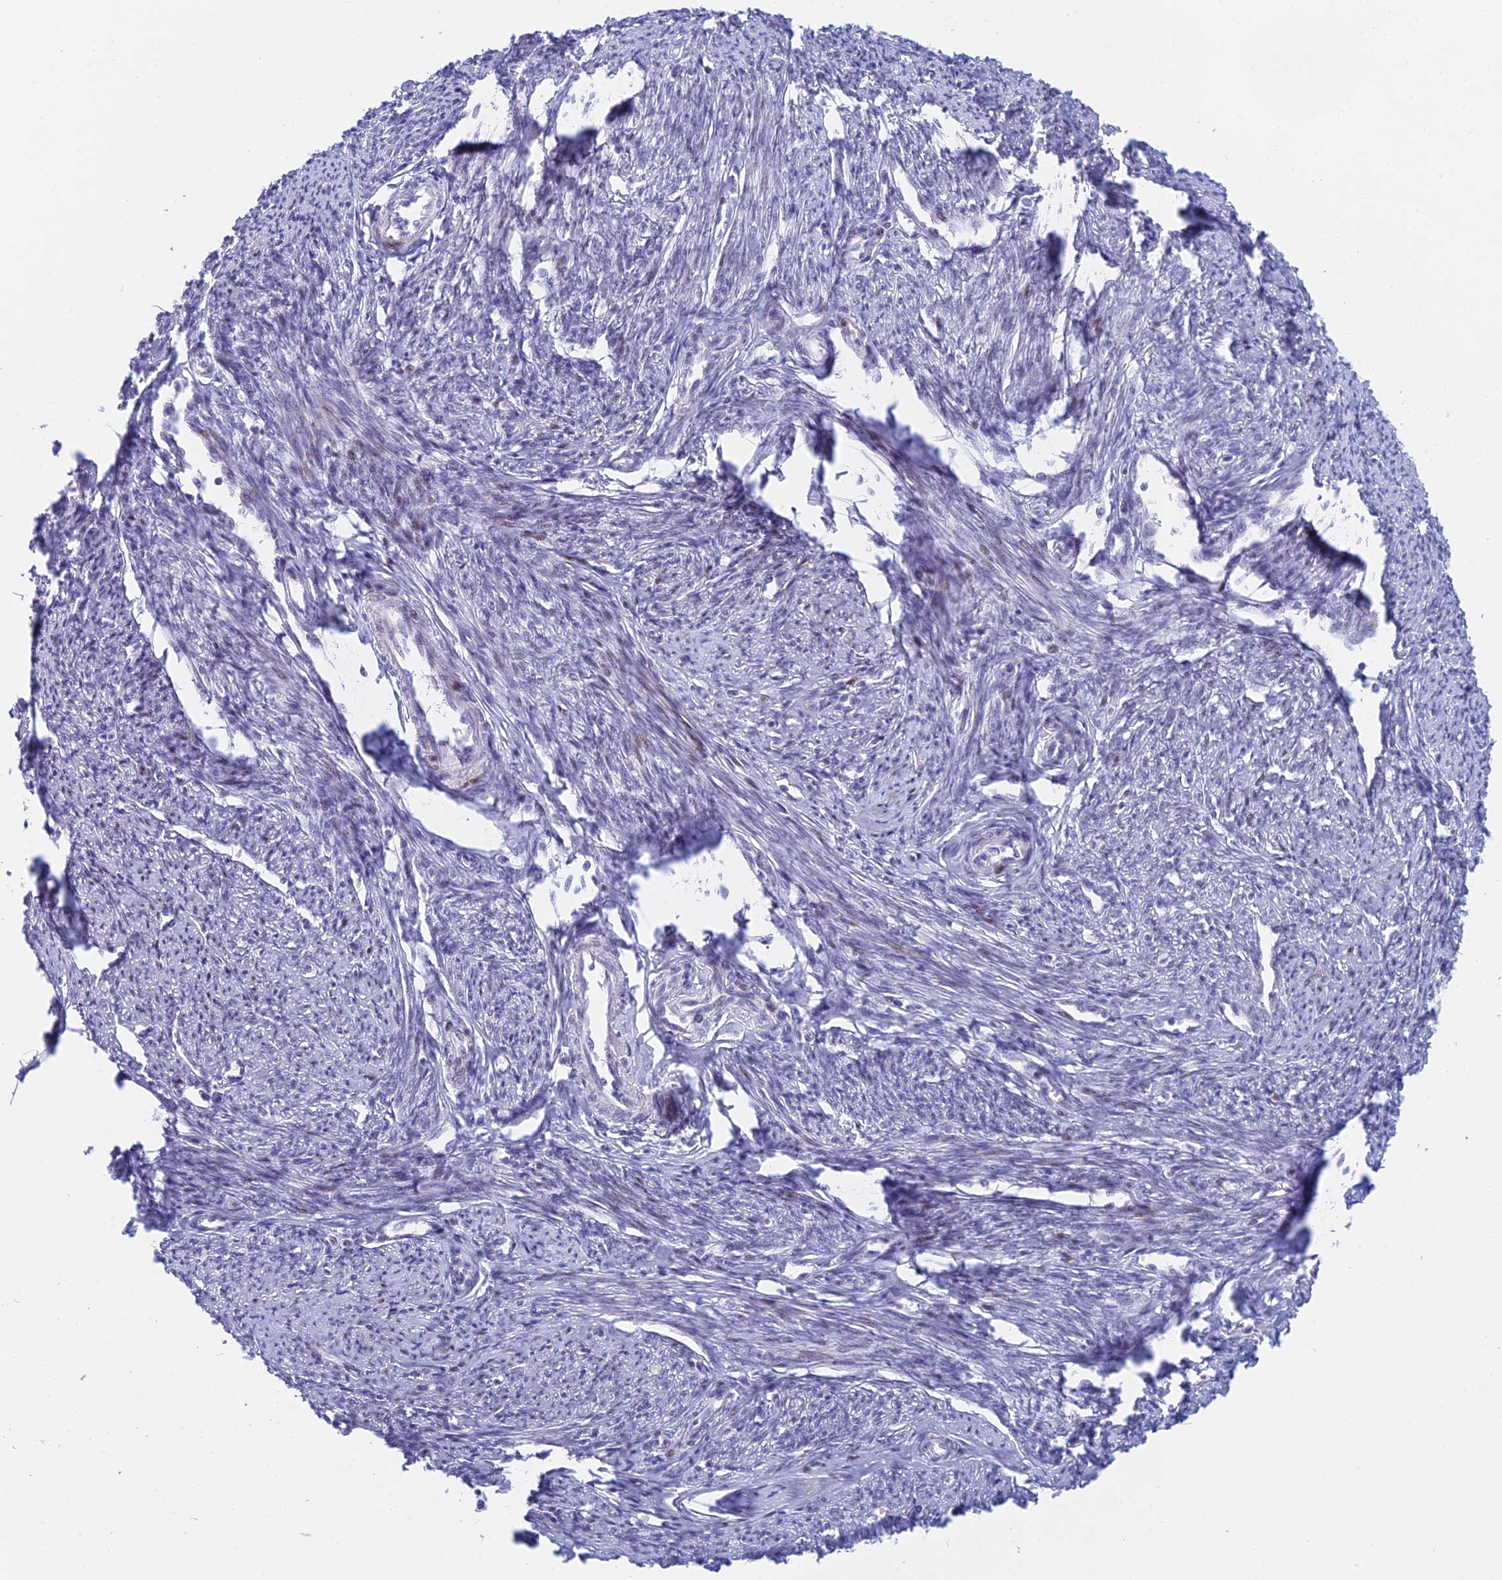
{"staining": {"intensity": "negative", "quantity": "none", "location": "none"}, "tissue": "smooth muscle", "cell_type": "Smooth muscle cells", "image_type": "normal", "snomed": [{"axis": "morphology", "description": "Normal tissue, NOS"}, {"axis": "topography", "description": "Smooth muscle"}, {"axis": "topography", "description": "Uterus"}], "caption": "Immunohistochemistry of unremarkable smooth muscle displays no staining in smooth muscle cells.", "gene": "REXO5", "patient": {"sex": "female", "age": 59}}